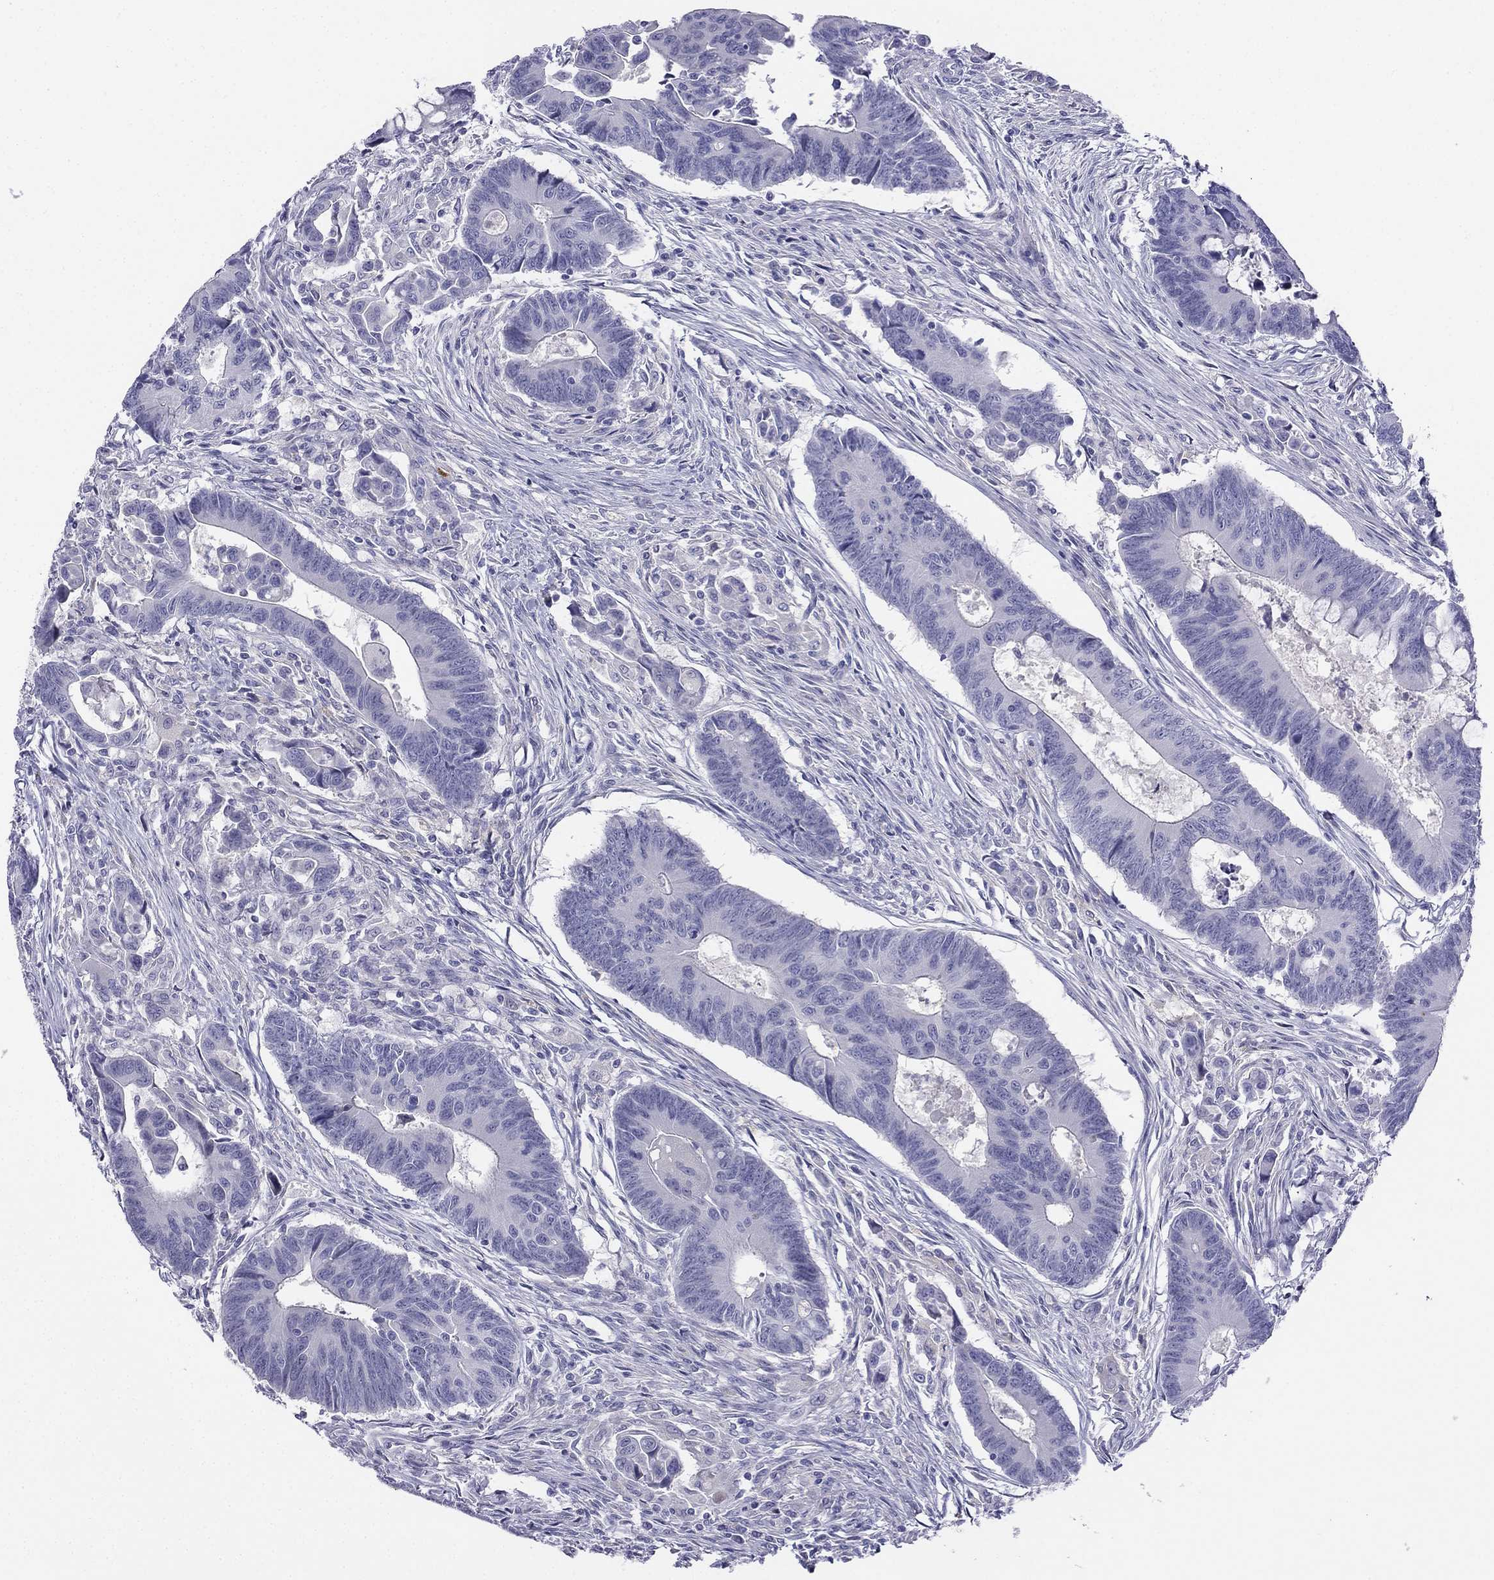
{"staining": {"intensity": "negative", "quantity": "none", "location": "none"}, "tissue": "colorectal cancer", "cell_type": "Tumor cells", "image_type": "cancer", "snomed": [{"axis": "morphology", "description": "Adenocarcinoma, NOS"}, {"axis": "topography", "description": "Rectum"}], "caption": "The micrograph displays no staining of tumor cells in colorectal cancer (adenocarcinoma).", "gene": "ALOXE3", "patient": {"sex": "male", "age": 67}}